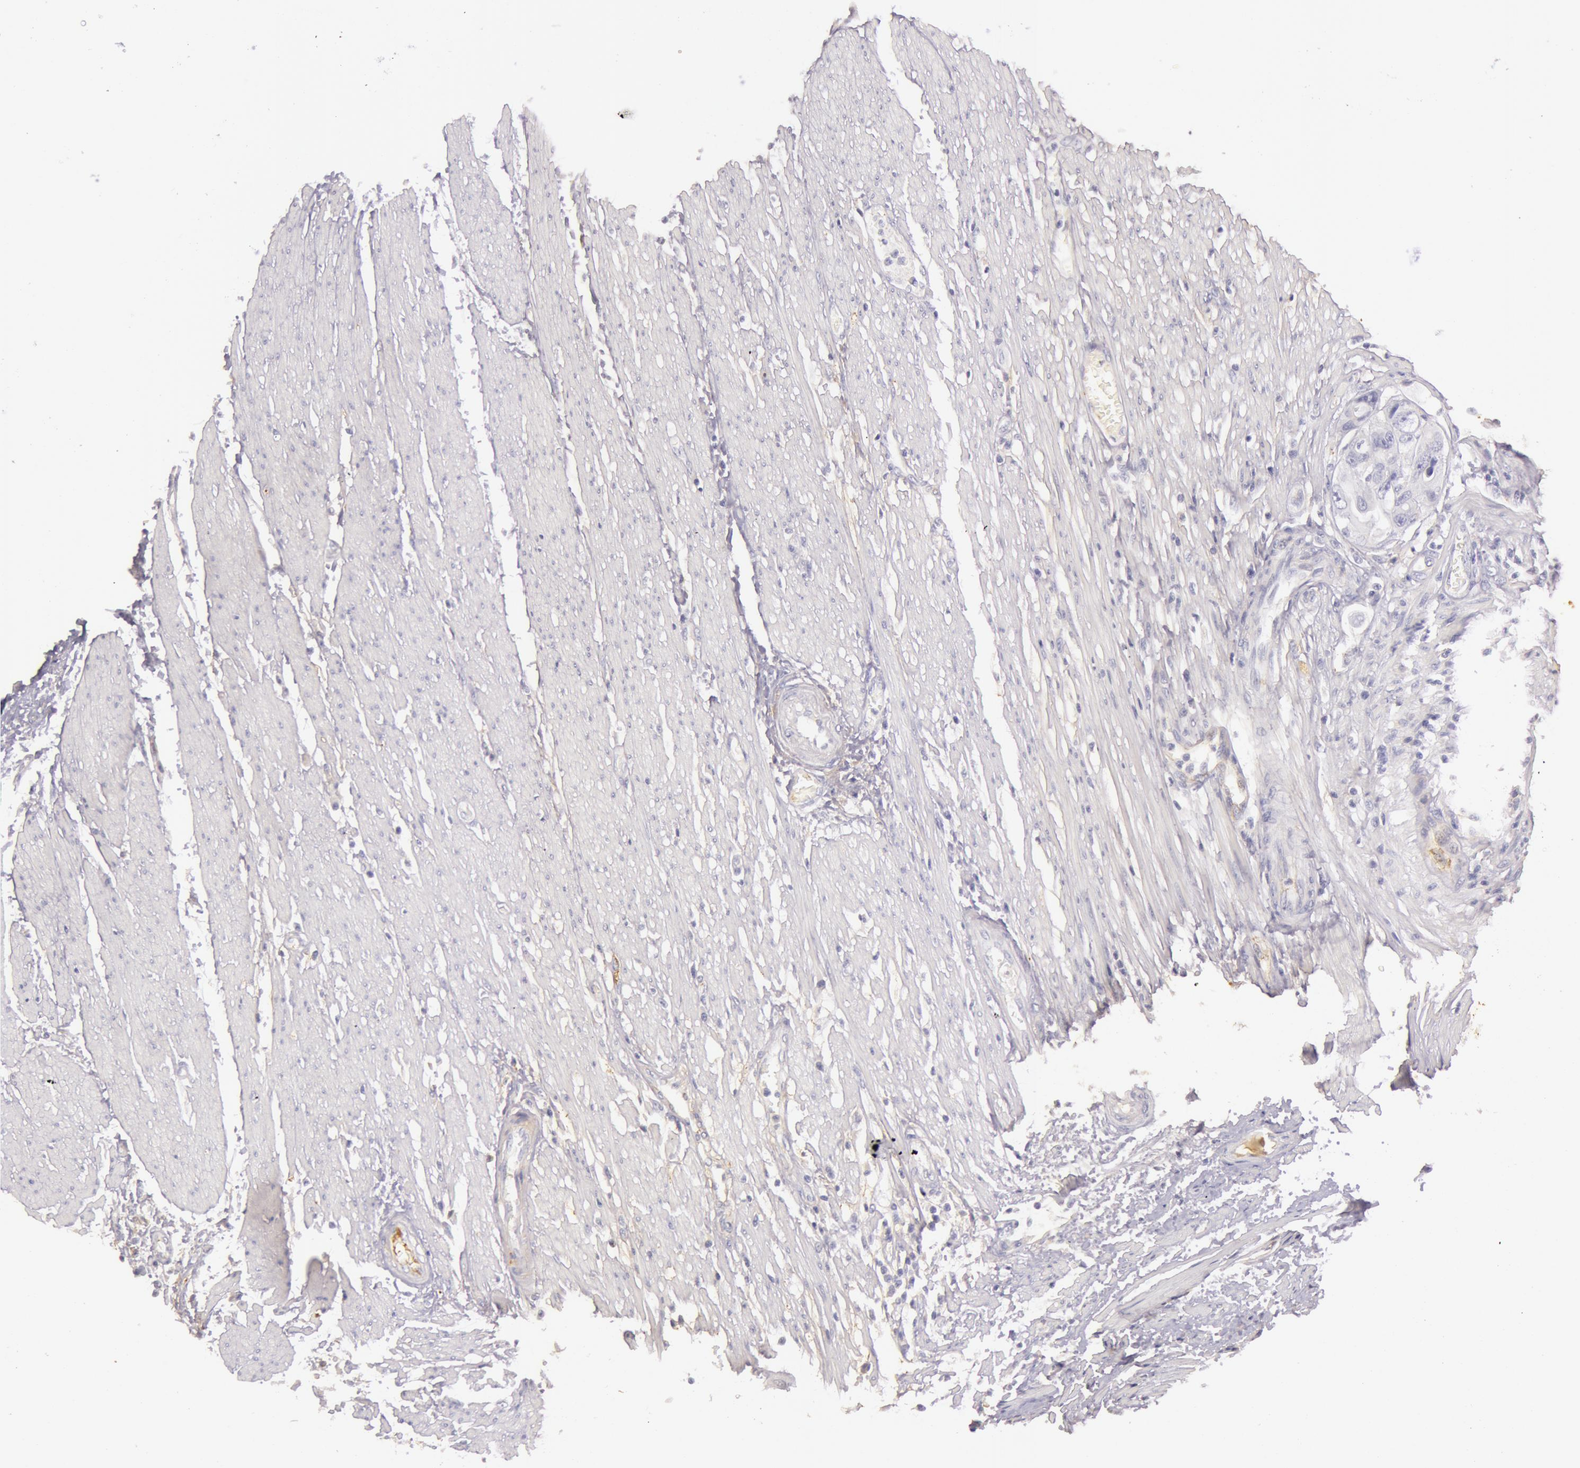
{"staining": {"intensity": "negative", "quantity": "none", "location": "none"}, "tissue": "colorectal cancer", "cell_type": "Tumor cells", "image_type": "cancer", "snomed": [{"axis": "morphology", "description": "Adenocarcinoma, NOS"}, {"axis": "topography", "description": "Rectum"}], "caption": "This is a image of immunohistochemistry staining of adenocarcinoma (colorectal), which shows no positivity in tumor cells.", "gene": "C4BPA", "patient": {"sex": "female", "age": 98}}